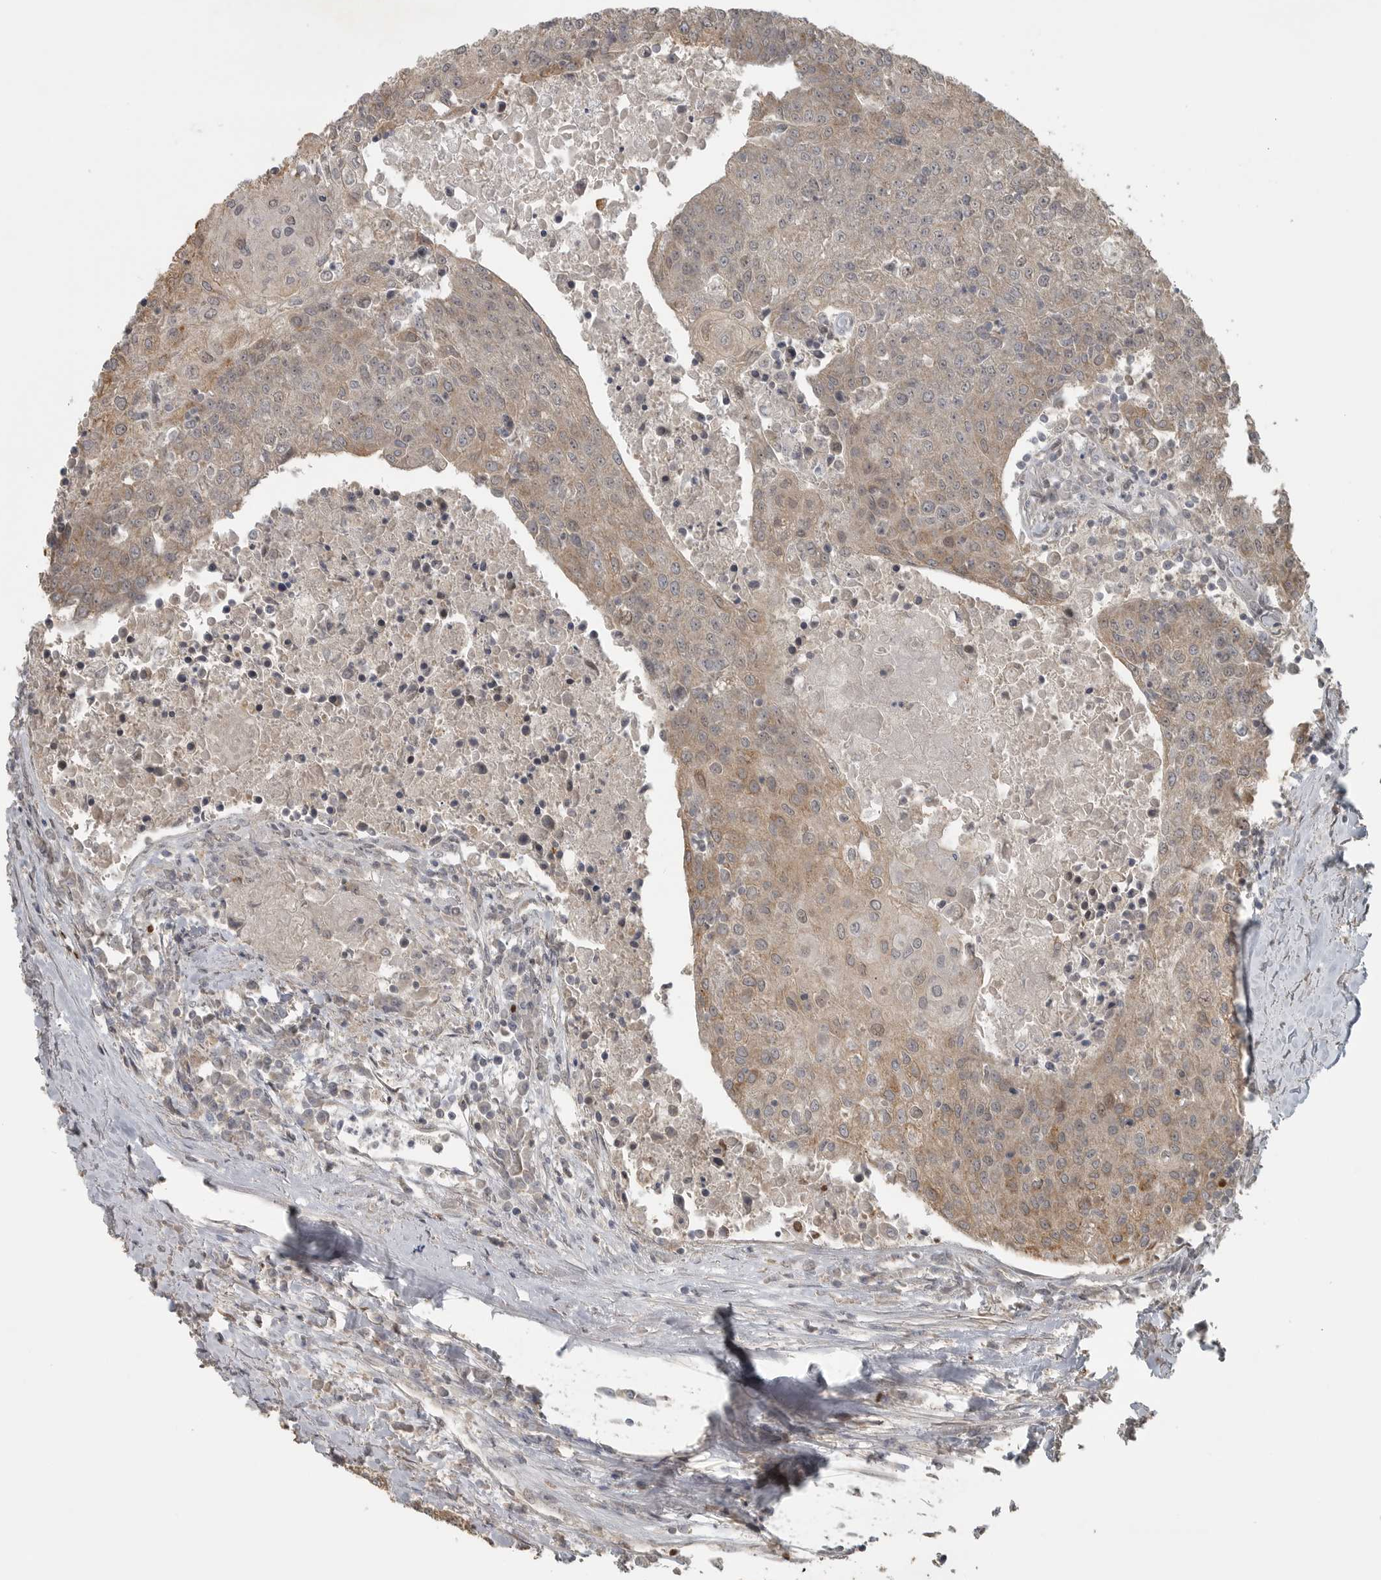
{"staining": {"intensity": "weak", "quantity": "25%-75%", "location": "cytoplasmic/membranous"}, "tissue": "urothelial cancer", "cell_type": "Tumor cells", "image_type": "cancer", "snomed": [{"axis": "morphology", "description": "Urothelial carcinoma, High grade"}, {"axis": "topography", "description": "Urinary bladder"}], "caption": "This micrograph displays immunohistochemistry staining of human urothelial carcinoma (high-grade), with low weak cytoplasmic/membranous positivity in about 25%-75% of tumor cells.", "gene": "LLGL1", "patient": {"sex": "female", "age": 85}}